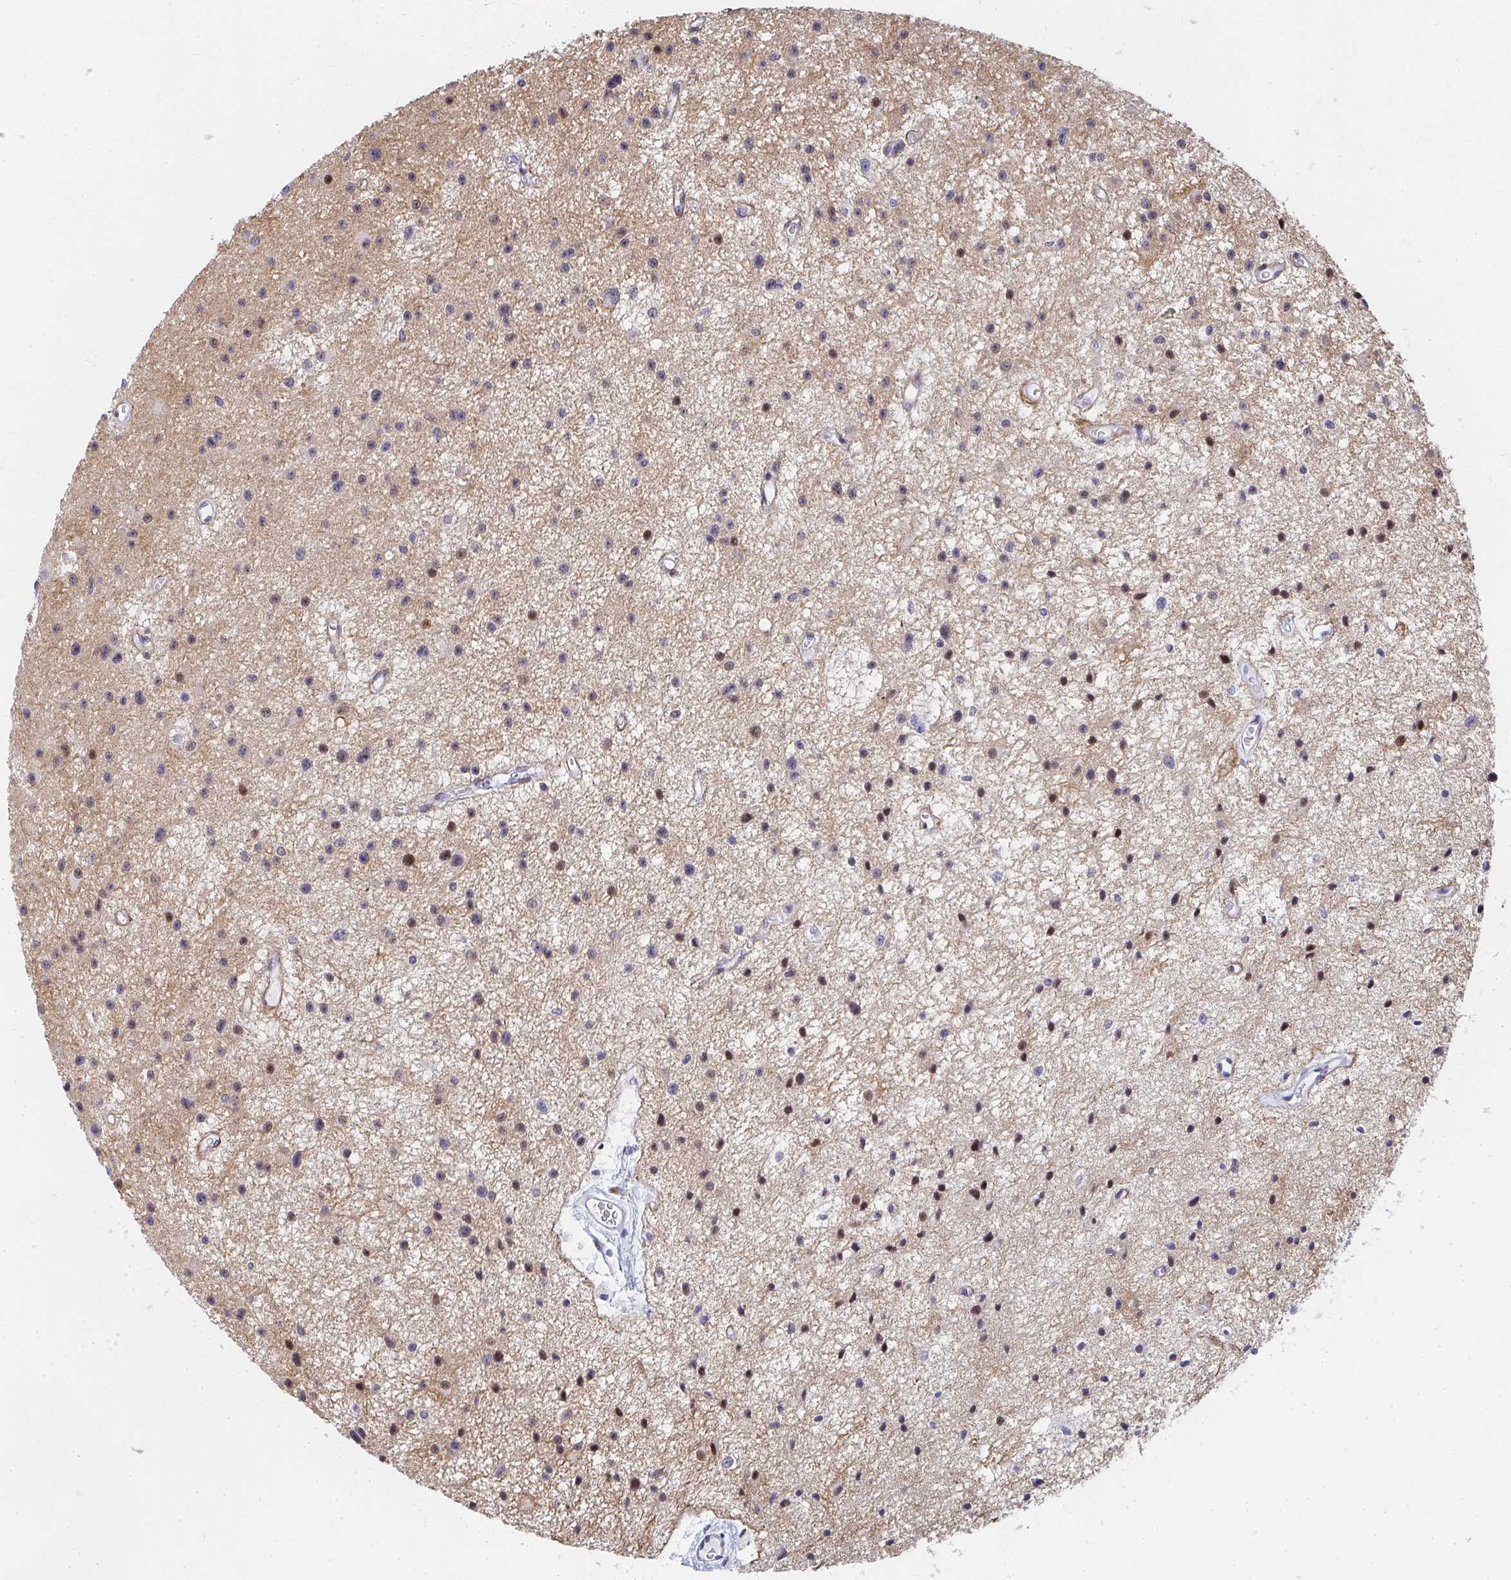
{"staining": {"intensity": "moderate", "quantity": "25%-75%", "location": "nuclear"}, "tissue": "glioma", "cell_type": "Tumor cells", "image_type": "cancer", "snomed": [{"axis": "morphology", "description": "Glioma, malignant, Low grade"}, {"axis": "topography", "description": "Brain"}], "caption": "This is an image of immunohistochemistry (IHC) staining of glioma, which shows moderate positivity in the nuclear of tumor cells.", "gene": "ZIC3", "patient": {"sex": "male", "age": 43}}